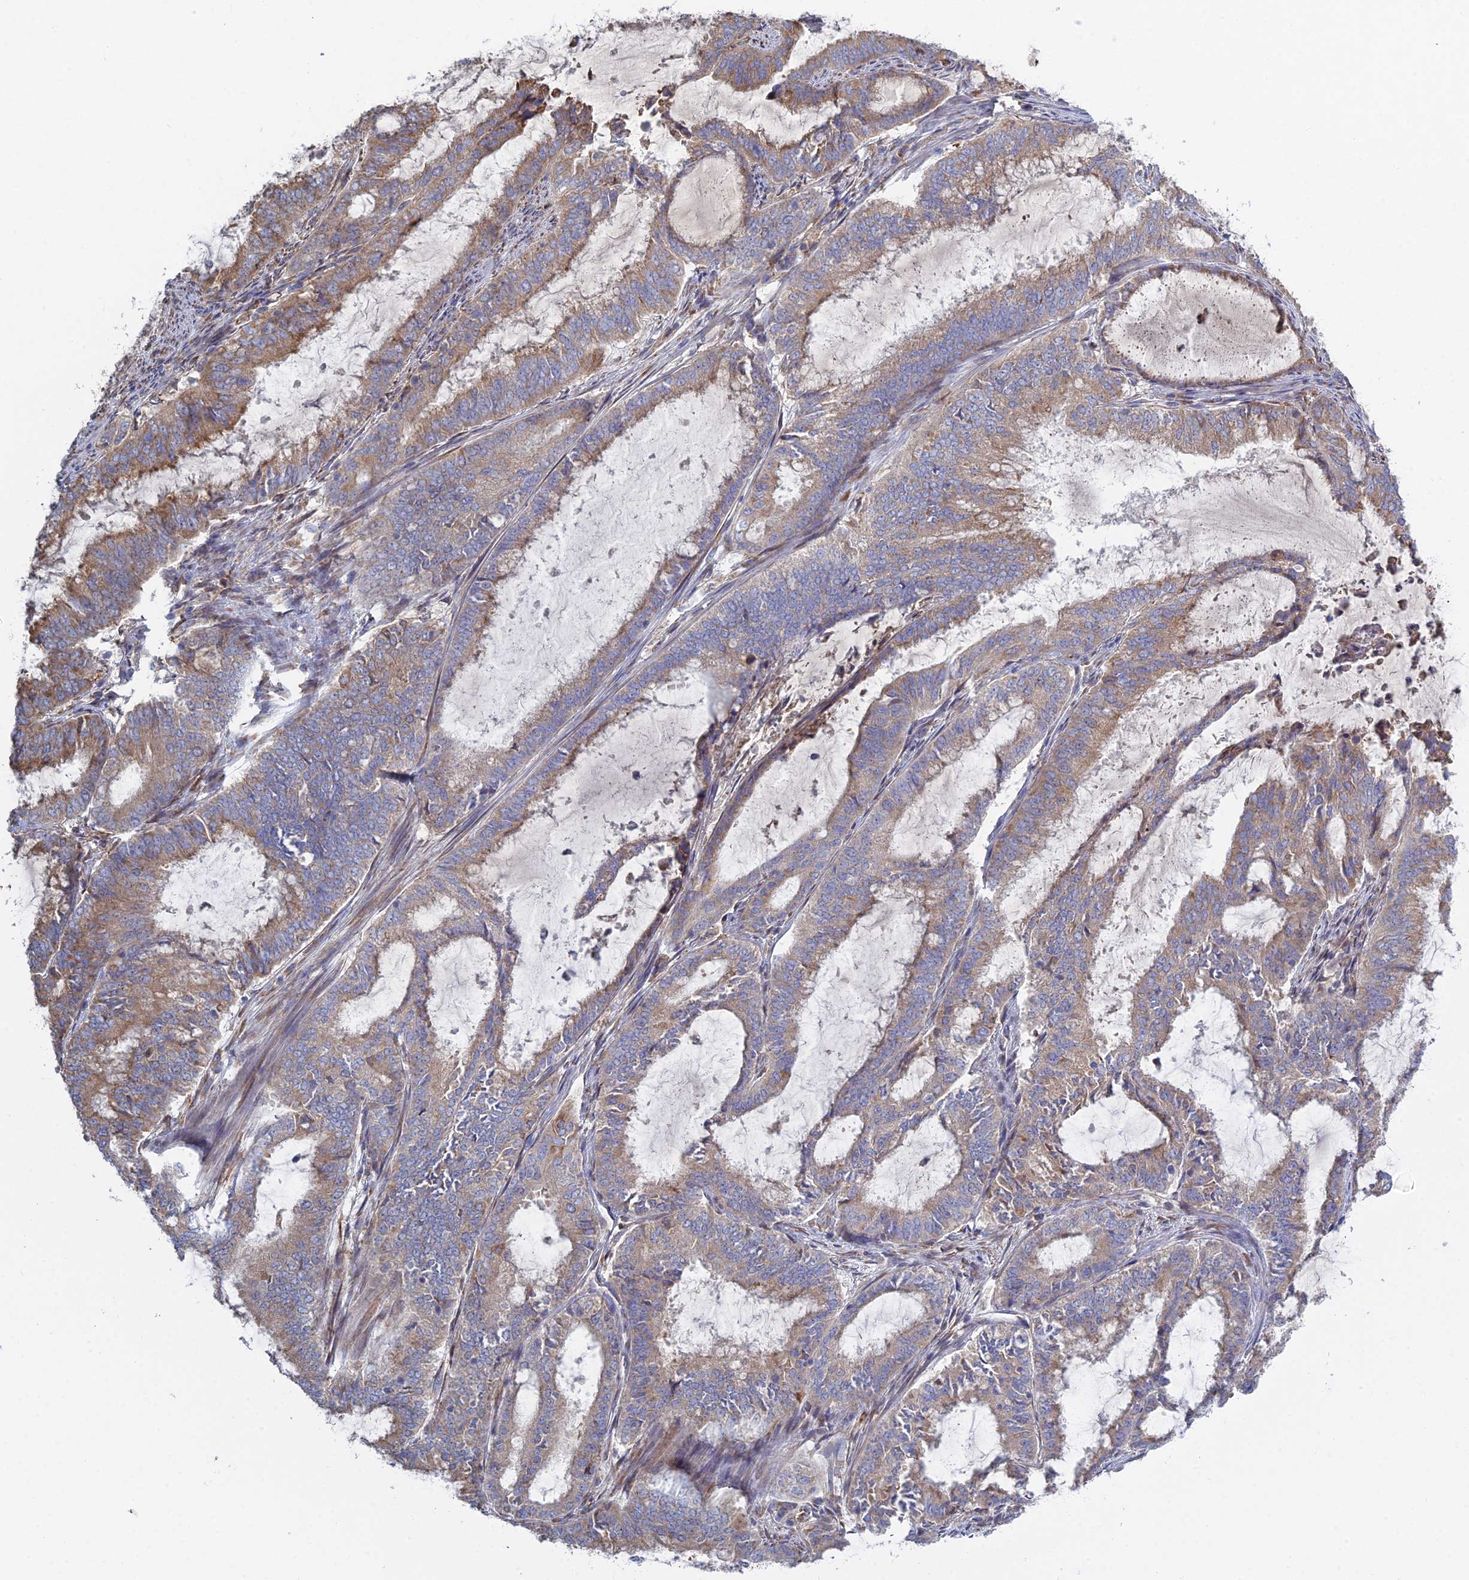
{"staining": {"intensity": "moderate", "quantity": "25%-75%", "location": "cytoplasmic/membranous"}, "tissue": "endometrial cancer", "cell_type": "Tumor cells", "image_type": "cancer", "snomed": [{"axis": "morphology", "description": "Adenocarcinoma, NOS"}, {"axis": "topography", "description": "Endometrium"}], "caption": "IHC (DAB (3,3'-diaminobenzidine)) staining of endometrial cancer exhibits moderate cytoplasmic/membranous protein positivity in approximately 25%-75% of tumor cells.", "gene": "TRAPPC6A", "patient": {"sex": "female", "age": 51}}